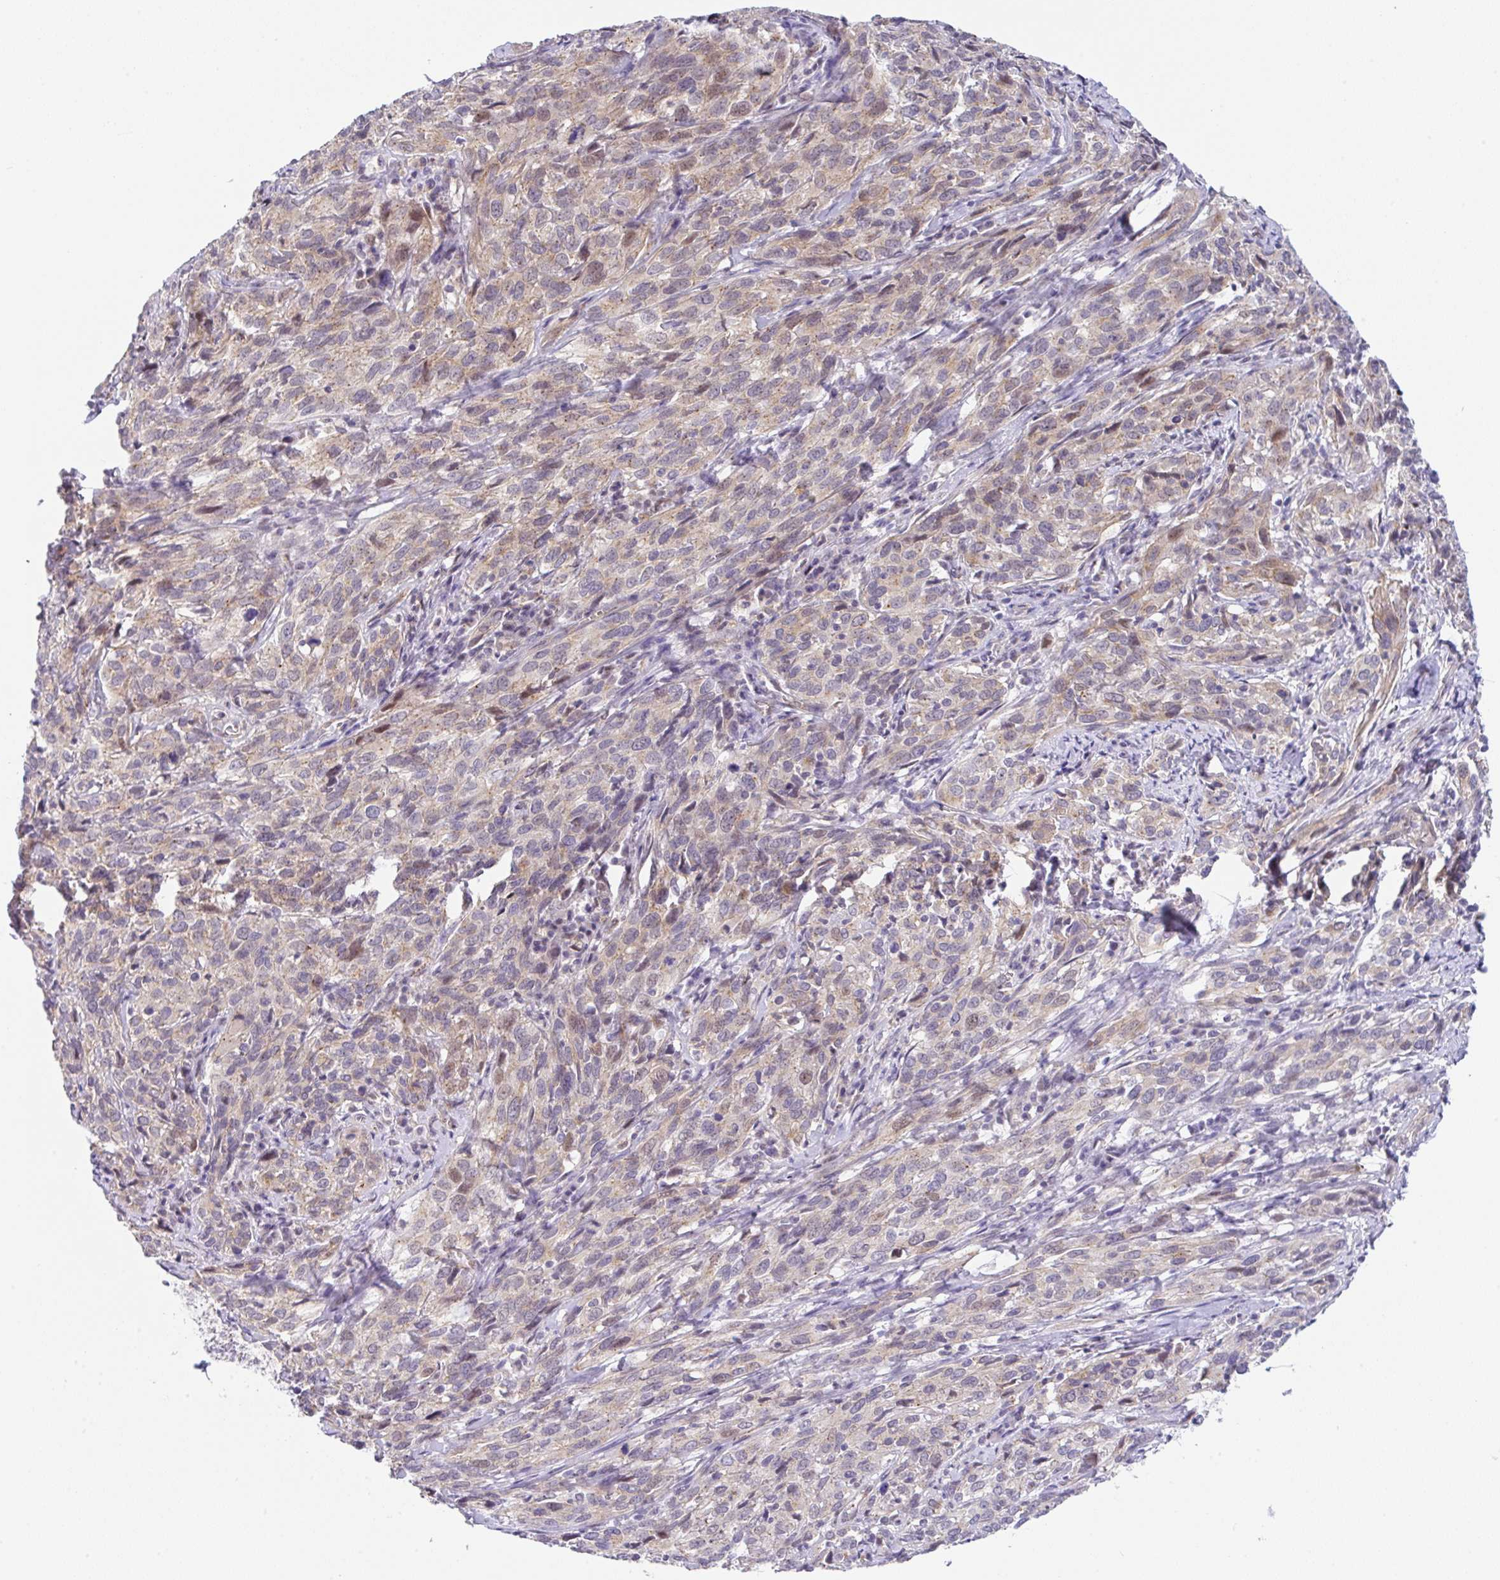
{"staining": {"intensity": "weak", "quantity": ">75%", "location": "cytoplasmic/membranous"}, "tissue": "cervical cancer", "cell_type": "Tumor cells", "image_type": "cancer", "snomed": [{"axis": "morphology", "description": "Squamous cell carcinoma, NOS"}, {"axis": "topography", "description": "Cervix"}], "caption": "Tumor cells reveal low levels of weak cytoplasmic/membranous positivity in approximately >75% of cells in cervical cancer. (DAB = brown stain, brightfield microscopy at high magnification).", "gene": "CGNL1", "patient": {"sex": "female", "age": 51}}